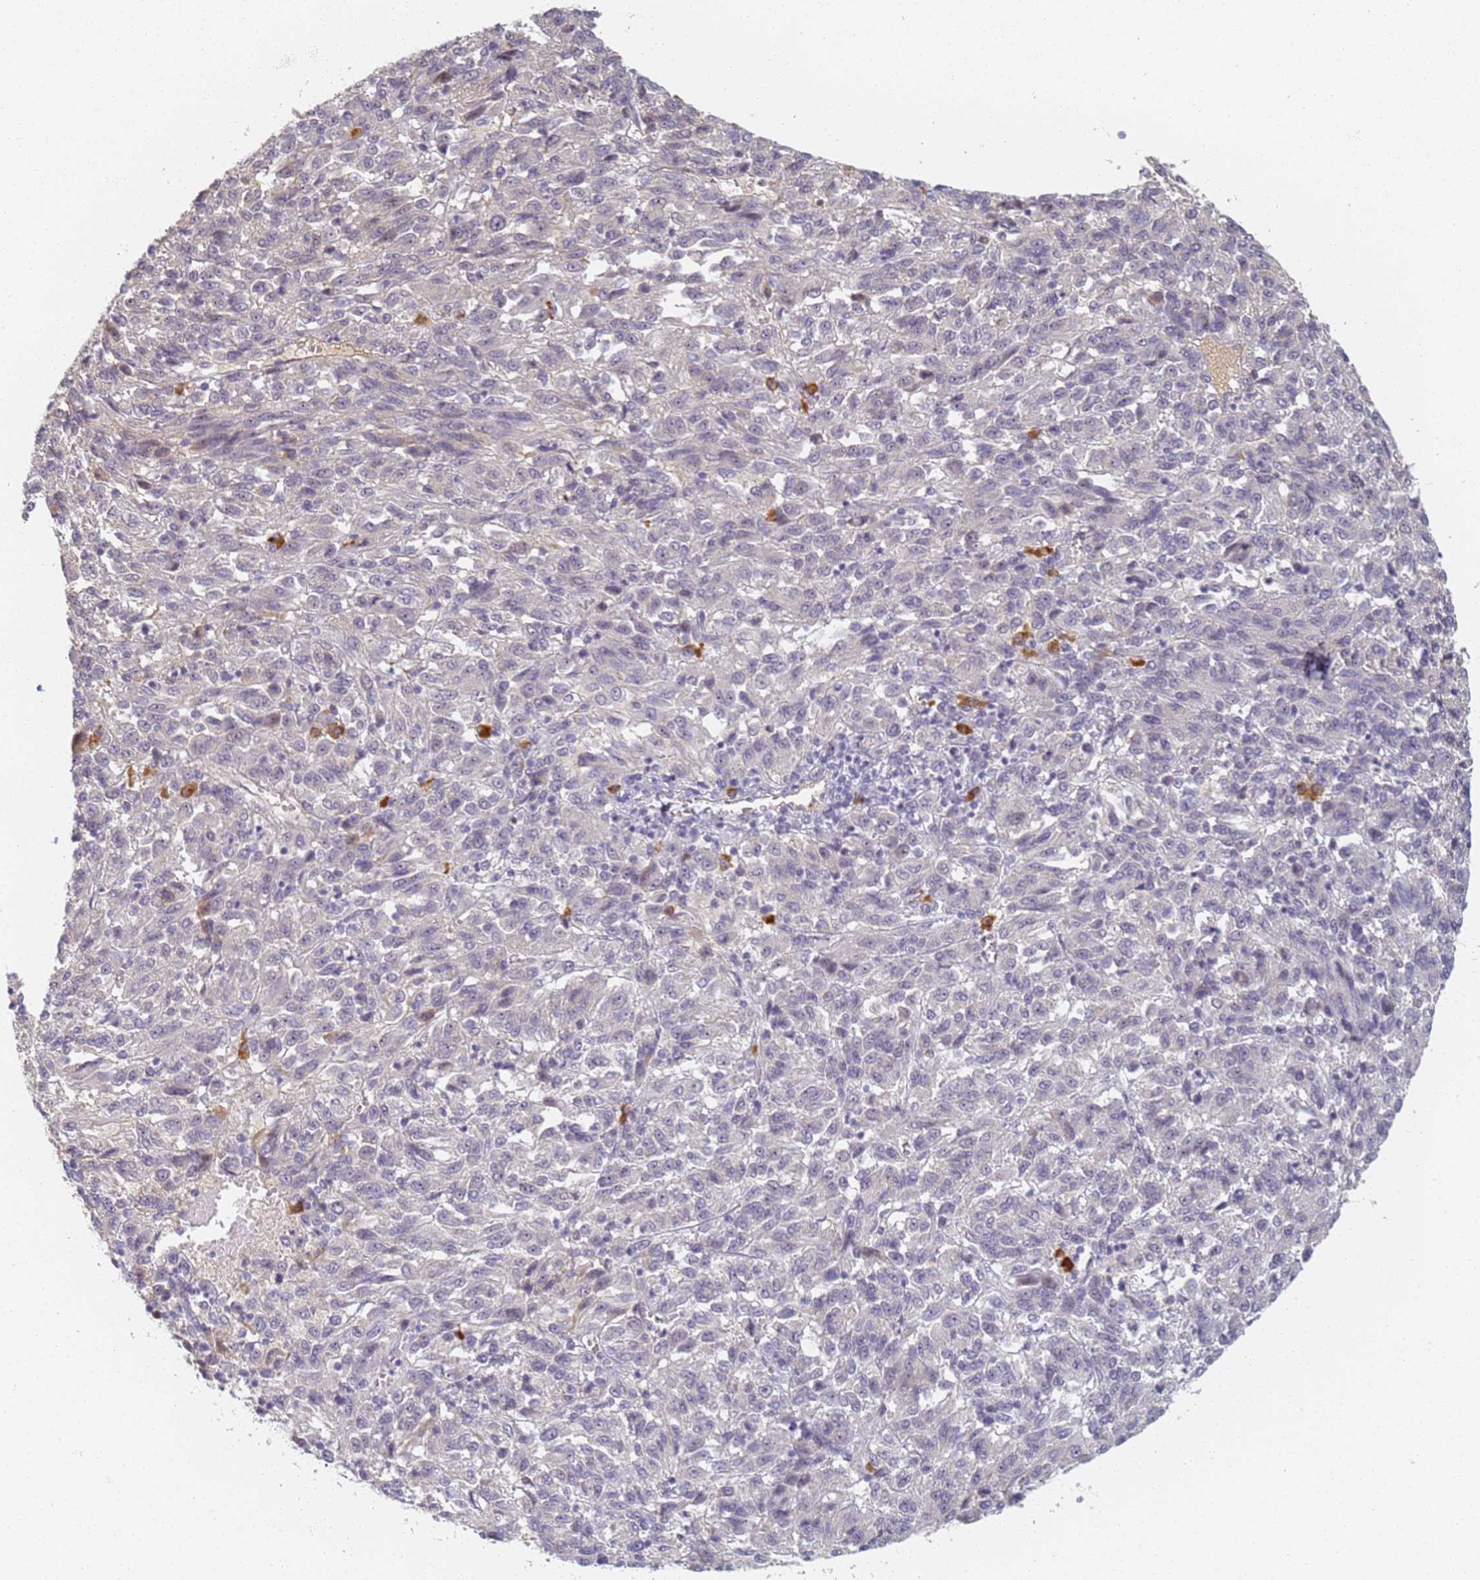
{"staining": {"intensity": "negative", "quantity": "none", "location": "none"}, "tissue": "melanoma", "cell_type": "Tumor cells", "image_type": "cancer", "snomed": [{"axis": "morphology", "description": "Malignant melanoma, Metastatic site"}, {"axis": "topography", "description": "Lung"}], "caption": "Tumor cells show no significant protein positivity in melanoma. (DAB immunohistochemistry, high magnification).", "gene": "SLC38A9", "patient": {"sex": "male", "age": 64}}